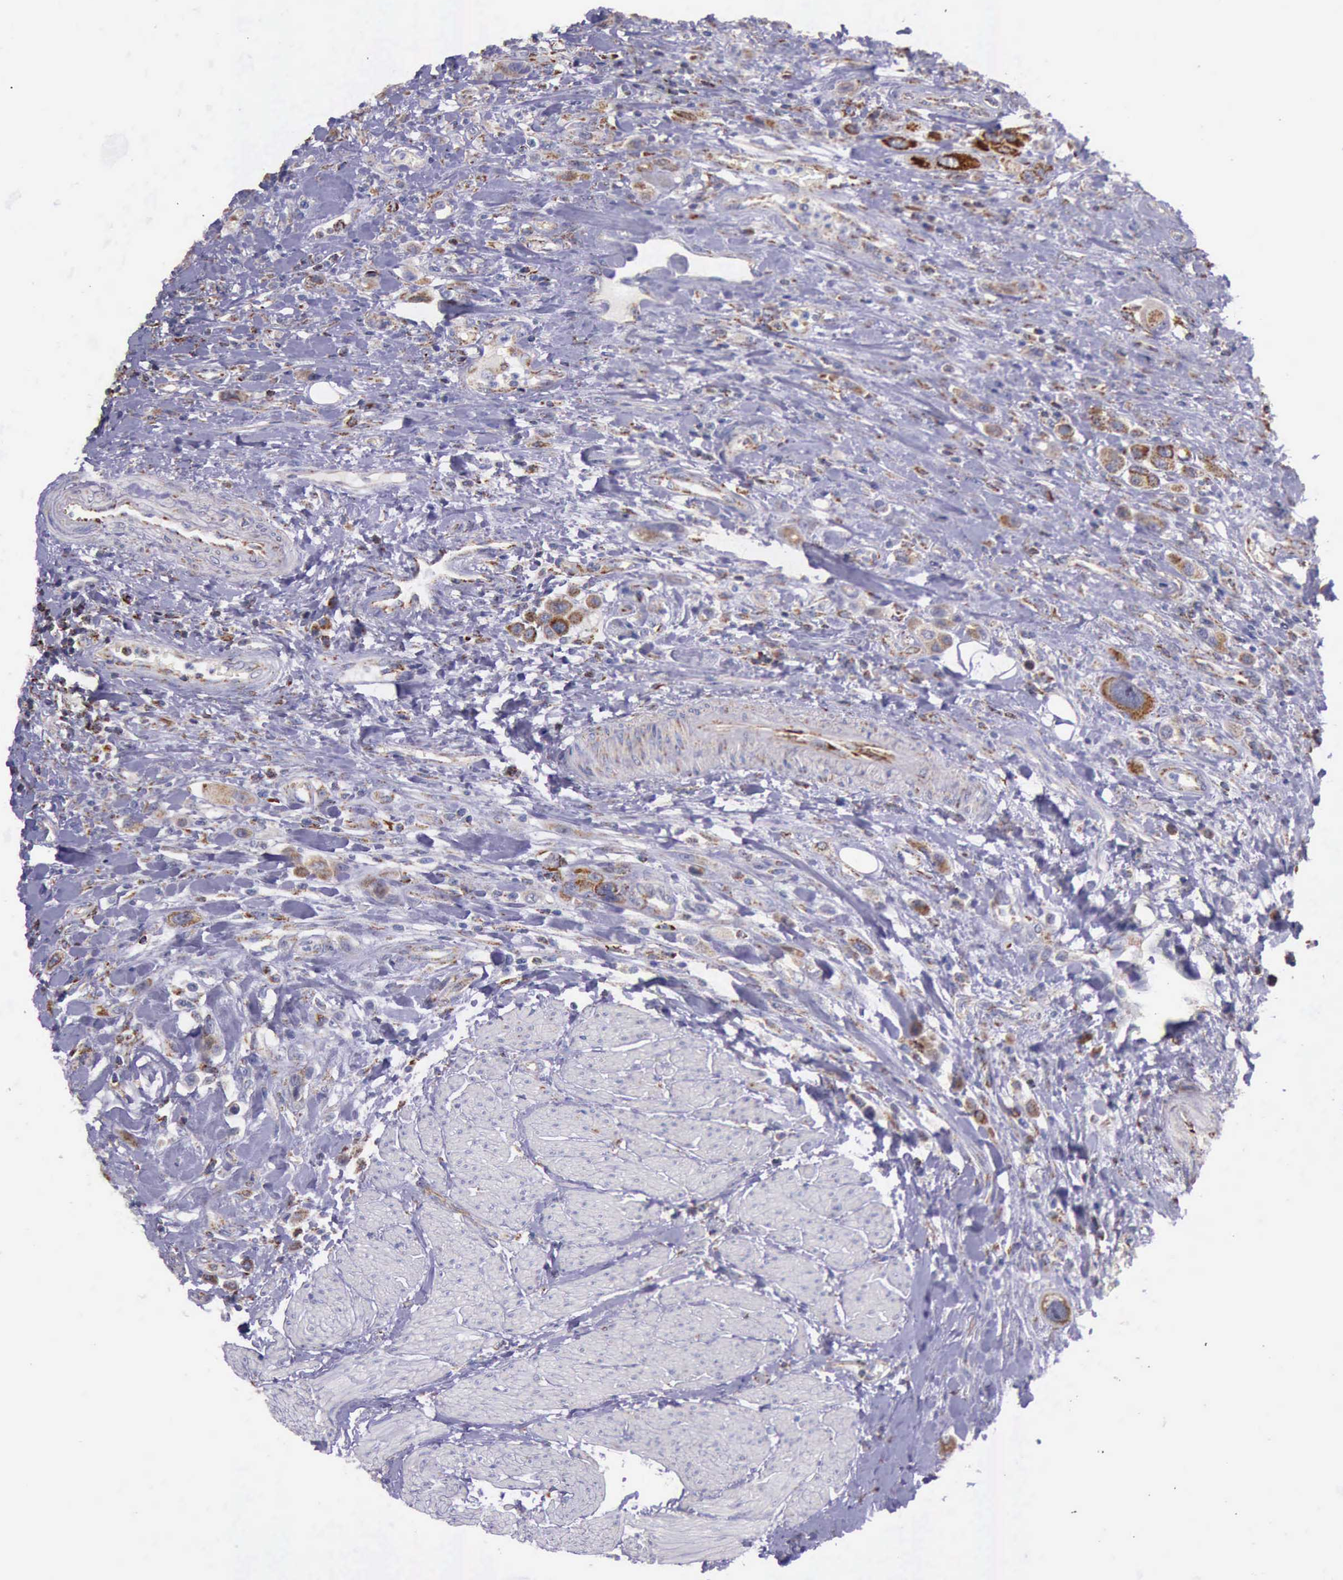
{"staining": {"intensity": "moderate", "quantity": "25%-75%", "location": "cytoplasmic/membranous"}, "tissue": "urothelial cancer", "cell_type": "Tumor cells", "image_type": "cancer", "snomed": [{"axis": "morphology", "description": "Urothelial carcinoma, High grade"}, {"axis": "topography", "description": "Urinary bladder"}], "caption": "Immunohistochemistry (IHC) (DAB) staining of urothelial cancer reveals moderate cytoplasmic/membranous protein expression in approximately 25%-75% of tumor cells. (brown staining indicates protein expression, while blue staining denotes nuclei).", "gene": "TXN2", "patient": {"sex": "male", "age": 50}}